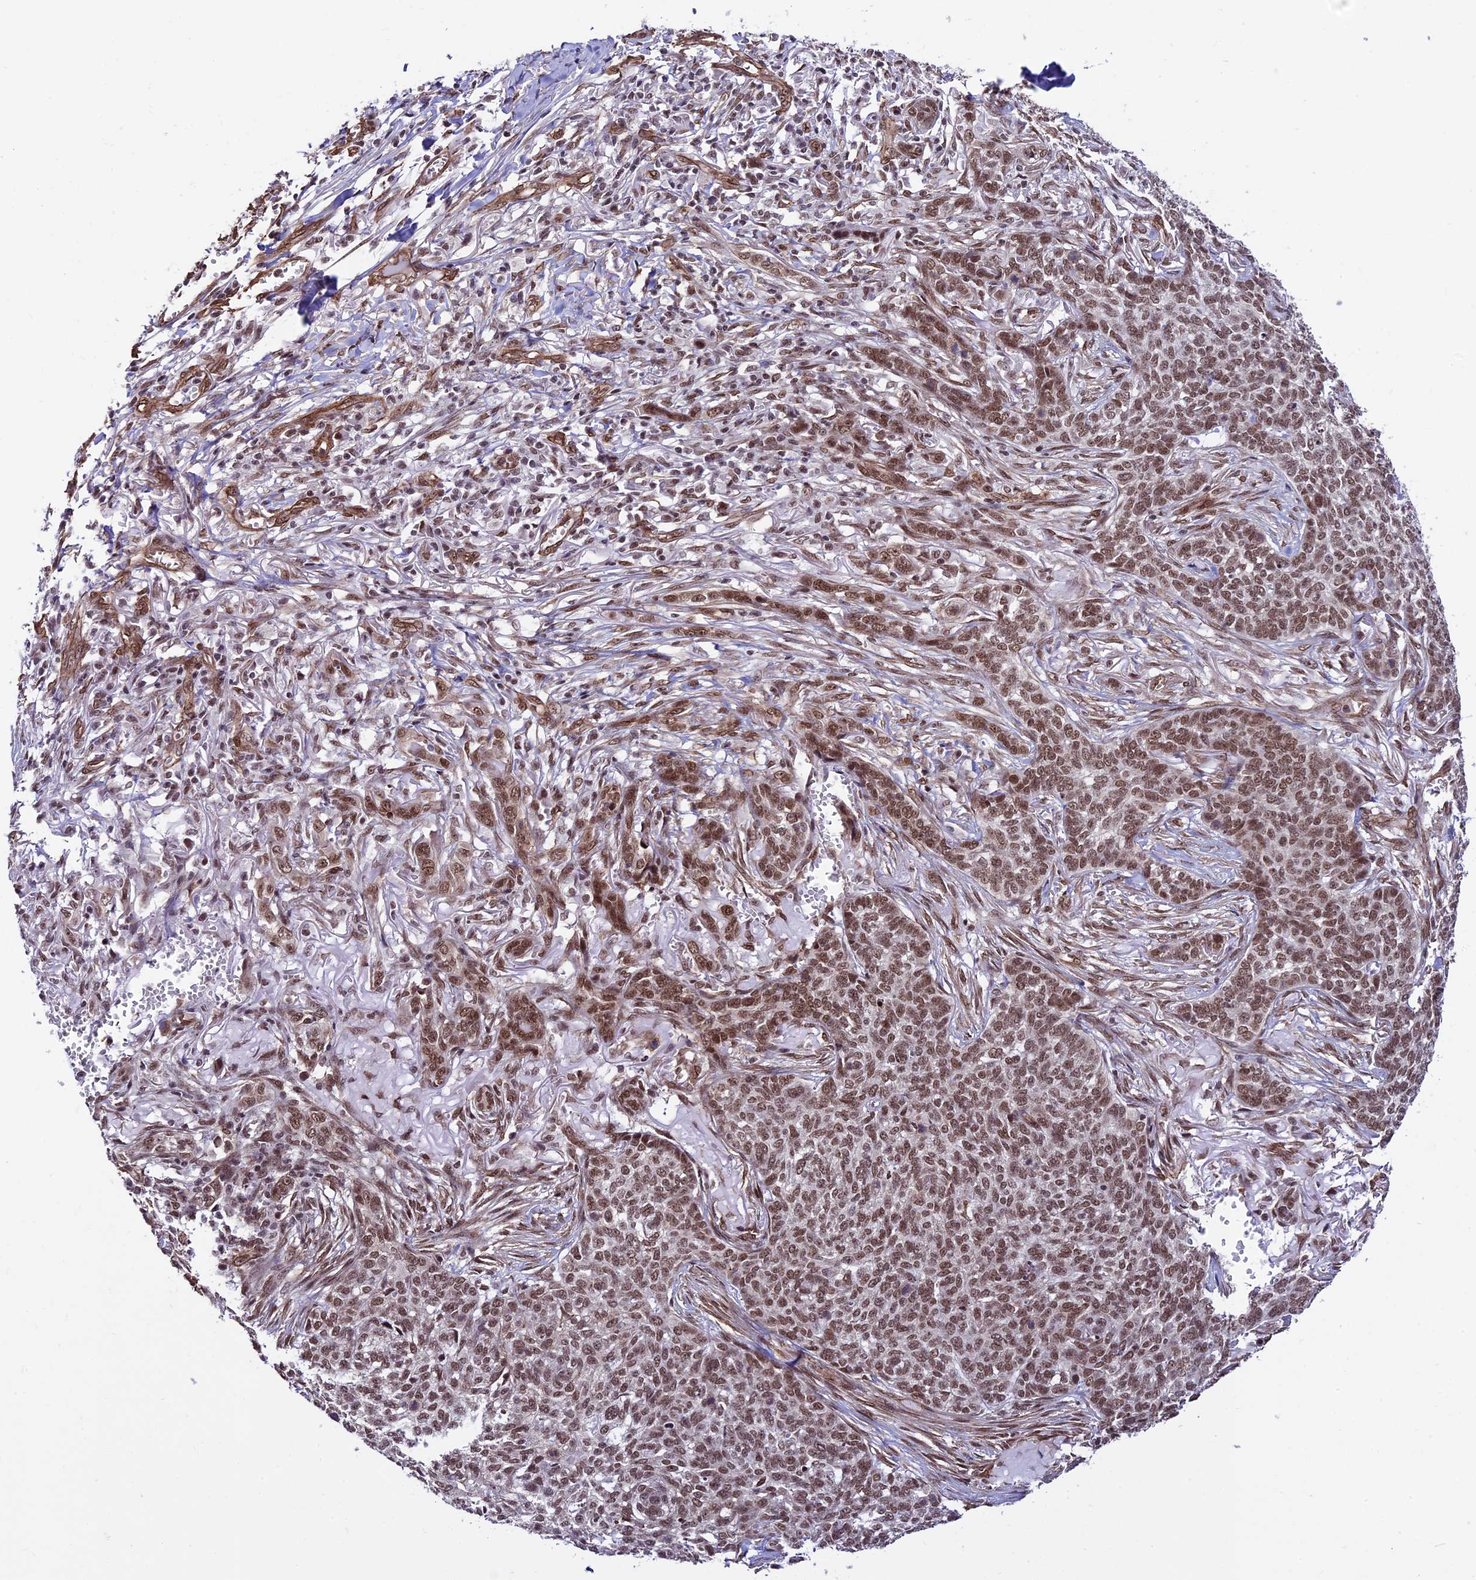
{"staining": {"intensity": "moderate", "quantity": ">75%", "location": "nuclear"}, "tissue": "skin cancer", "cell_type": "Tumor cells", "image_type": "cancer", "snomed": [{"axis": "morphology", "description": "Basal cell carcinoma"}, {"axis": "topography", "description": "Skin"}], "caption": "Skin cancer stained with DAB (3,3'-diaminobenzidine) IHC reveals medium levels of moderate nuclear staining in about >75% of tumor cells. (DAB = brown stain, brightfield microscopy at high magnification).", "gene": "MPHOSPH8", "patient": {"sex": "male", "age": 85}}